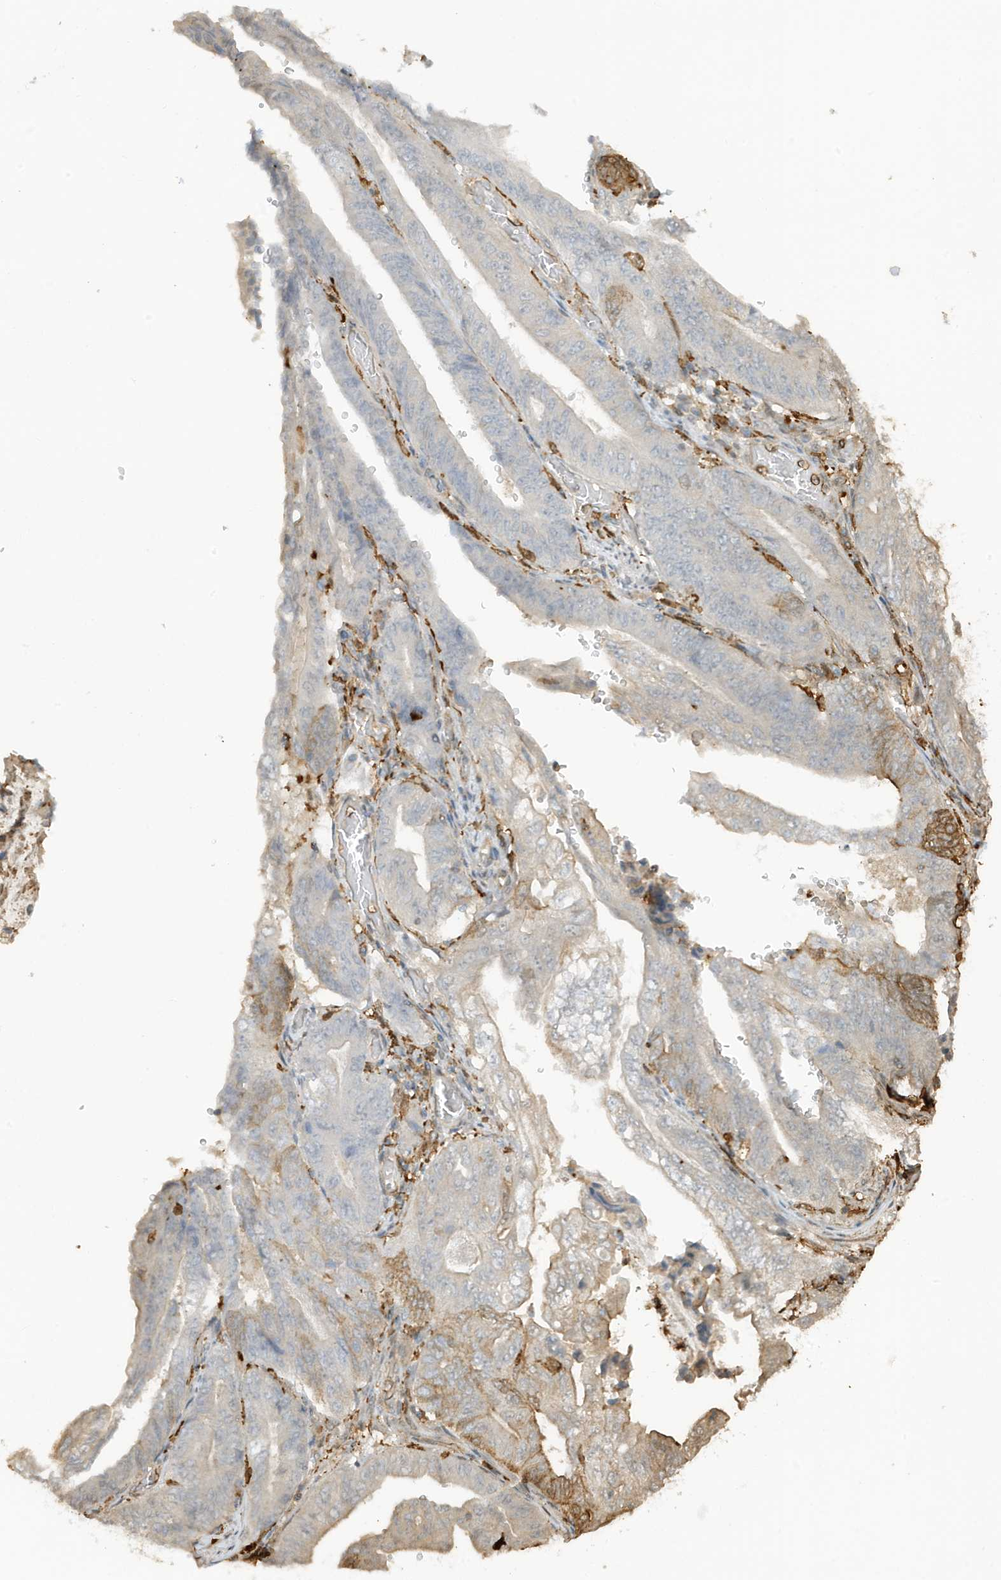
{"staining": {"intensity": "moderate", "quantity": "<25%", "location": "cytoplasmic/membranous"}, "tissue": "stomach cancer", "cell_type": "Tumor cells", "image_type": "cancer", "snomed": [{"axis": "morphology", "description": "Adenocarcinoma, NOS"}, {"axis": "topography", "description": "Stomach"}], "caption": "A high-resolution photomicrograph shows immunohistochemistry (IHC) staining of stomach cancer (adenocarcinoma), which displays moderate cytoplasmic/membranous staining in about <25% of tumor cells.", "gene": "PHACTR2", "patient": {"sex": "female", "age": 73}}